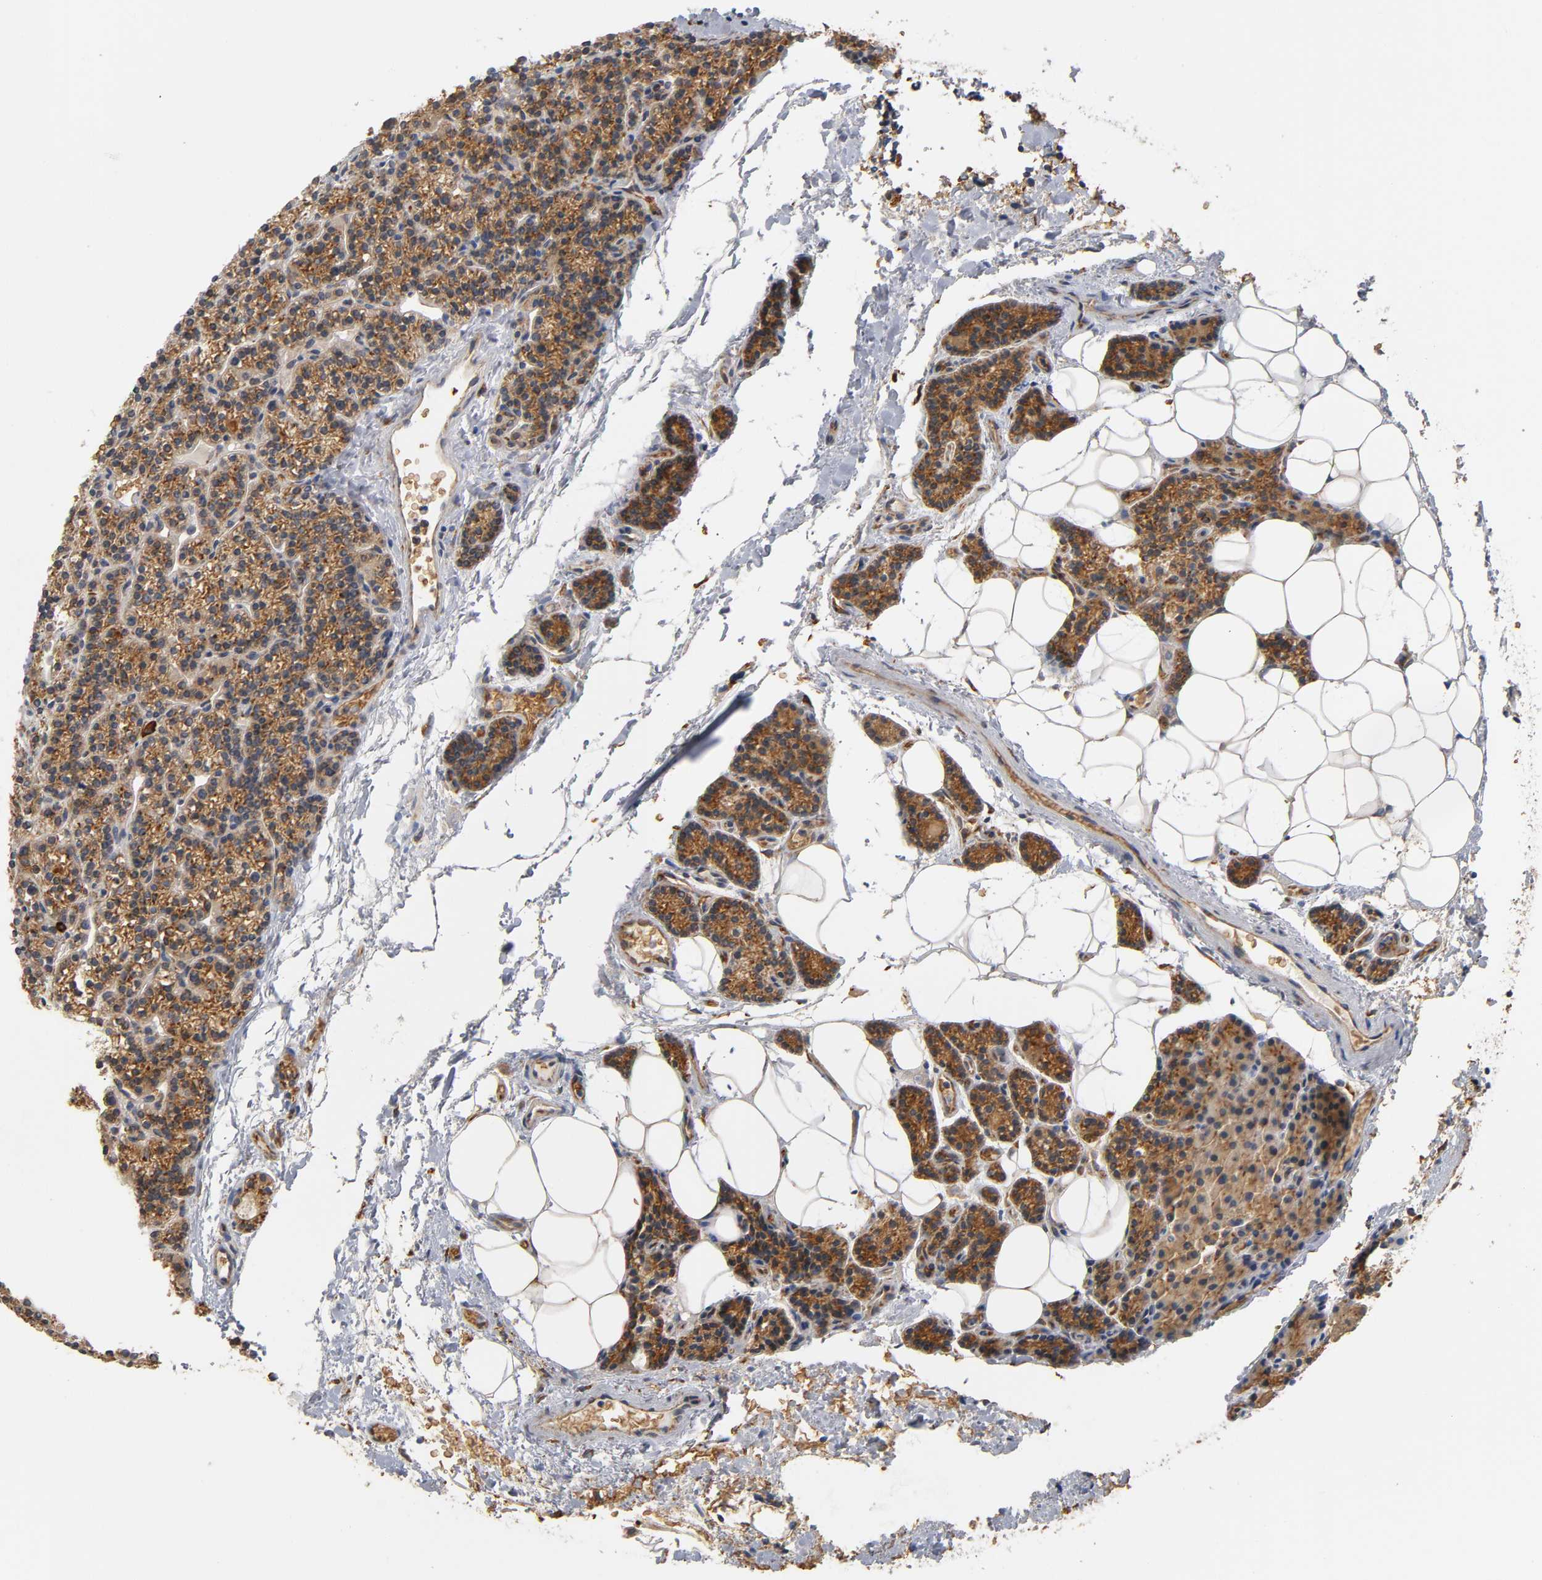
{"staining": {"intensity": "moderate", "quantity": ">75%", "location": "cytoplasmic/membranous"}, "tissue": "parathyroid gland", "cell_type": "Glandular cells", "image_type": "normal", "snomed": [{"axis": "morphology", "description": "Normal tissue, NOS"}, {"axis": "topography", "description": "Parathyroid gland"}], "caption": "Parathyroid gland stained for a protein (brown) demonstrates moderate cytoplasmic/membranous positive staining in approximately >75% of glandular cells.", "gene": "UCKL1", "patient": {"sex": "female", "age": 50}}